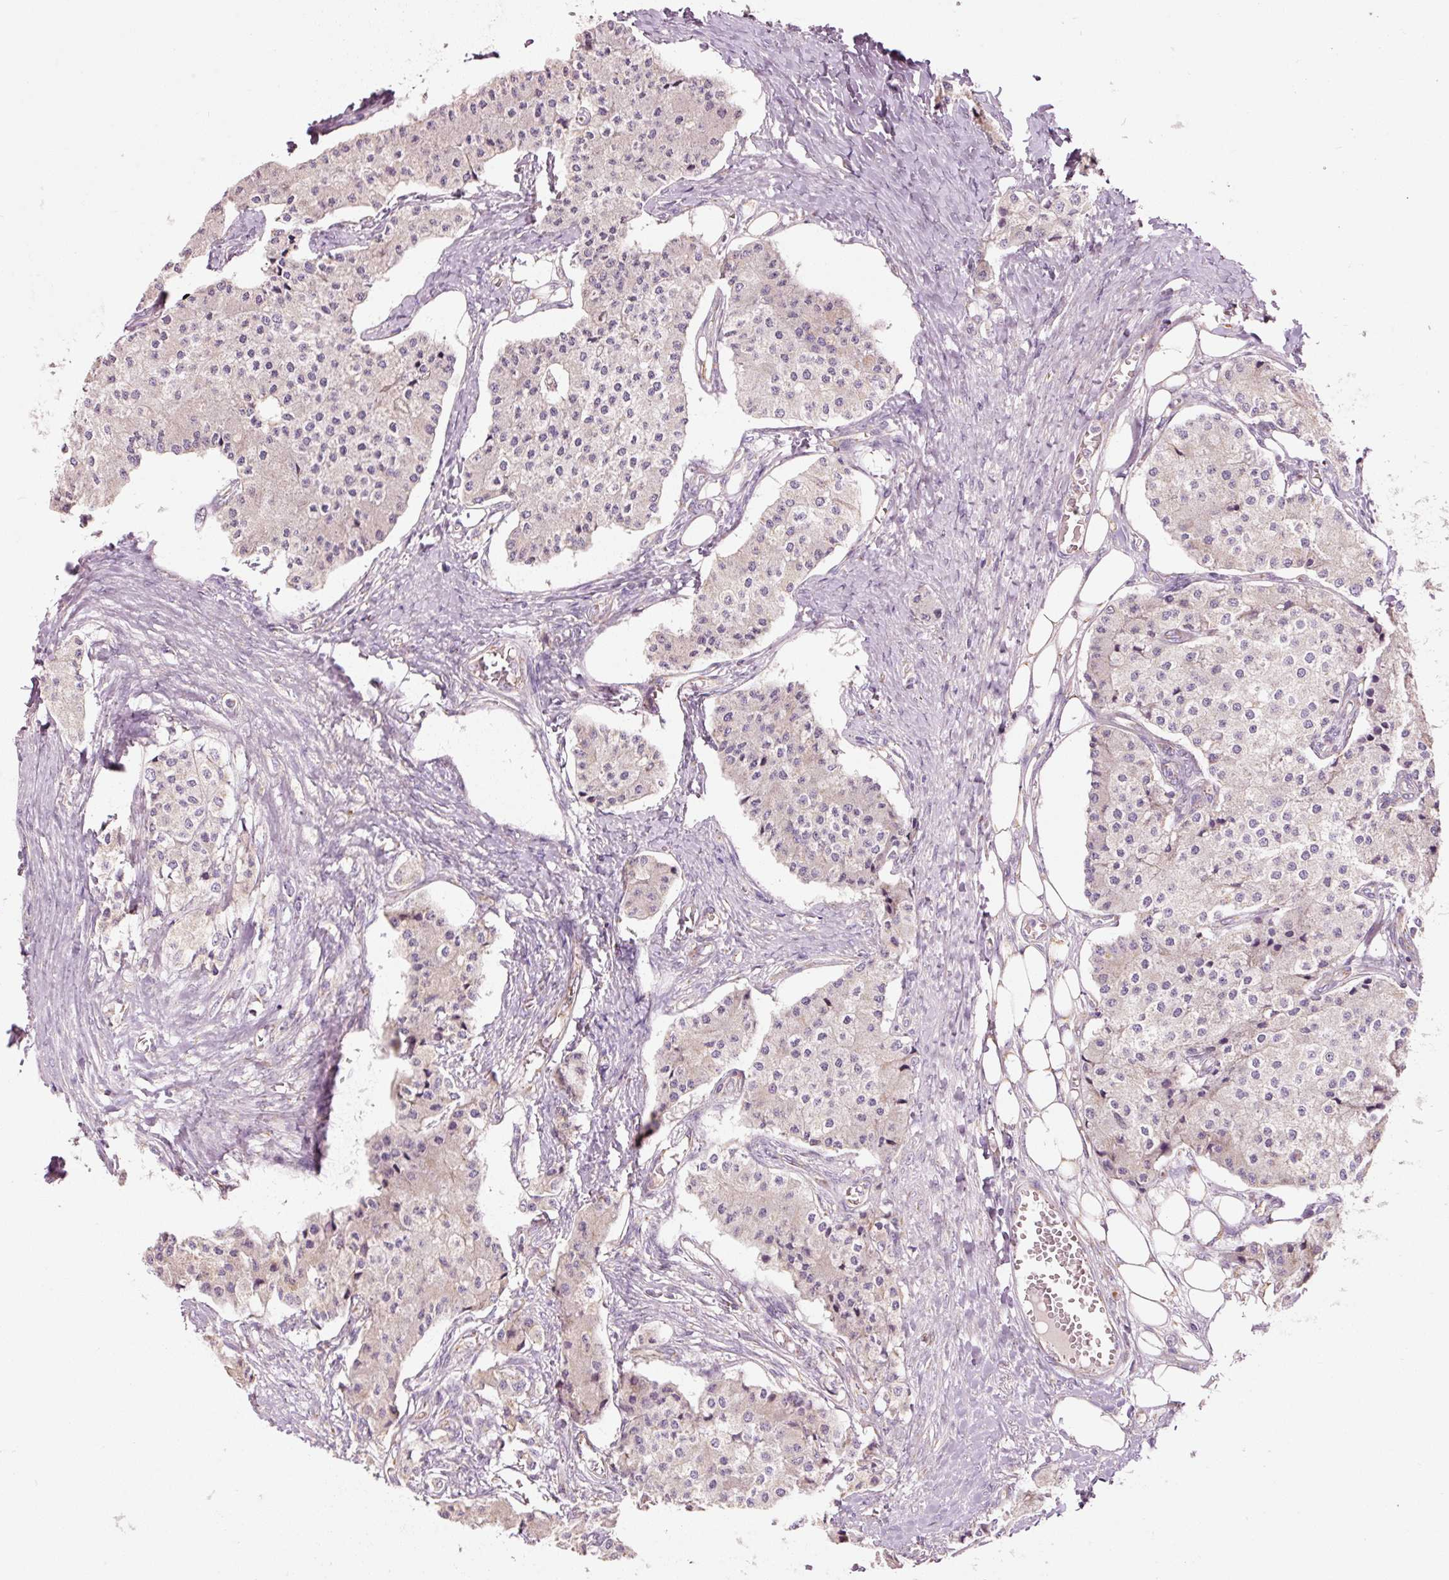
{"staining": {"intensity": "negative", "quantity": "none", "location": "none"}, "tissue": "carcinoid", "cell_type": "Tumor cells", "image_type": "cancer", "snomed": [{"axis": "morphology", "description": "Carcinoid, malignant, NOS"}, {"axis": "topography", "description": "Colon"}], "caption": "Carcinoid was stained to show a protein in brown. There is no significant positivity in tumor cells.", "gene": "NDUFB4", "patient": {"sex": "female", "age": 52}}